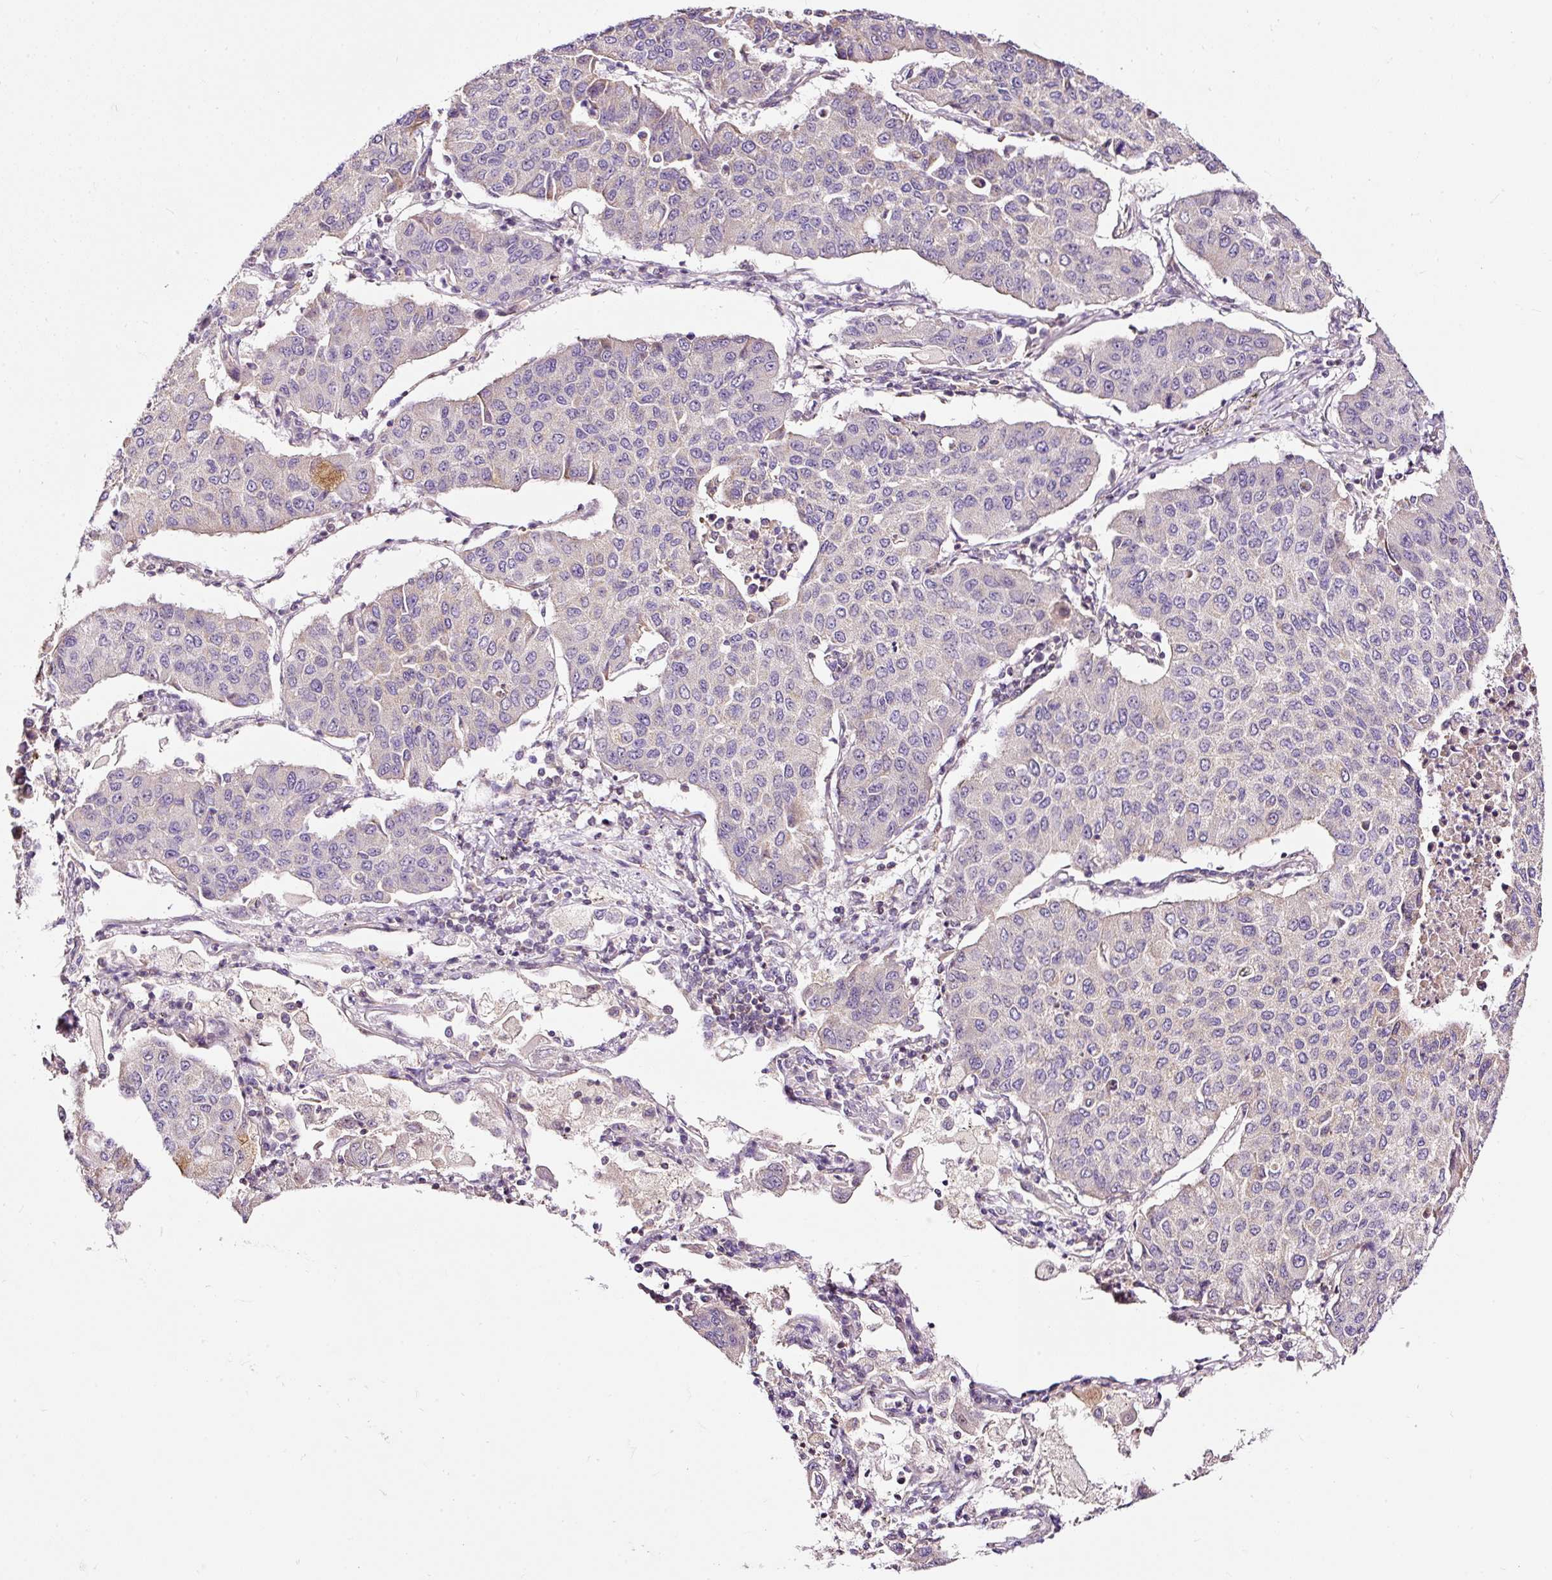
{"staining": {"intensity": "moderate", "quantity": "<25%", "location": "cytoplasmic/membranous"}, "tissue": "lung cancer", "cell_type": "Tumor cells", "image_type": "cancer", "snomed": [{"axis": "morphology", "description": "Squamous cell carcinoma, NOS"}, {"axis": "topography", "description": "Lung"}], "caption": "A histopathology image of human lung cancer stained for a protein reveals moderate cytoplasmic/membranous brown staining in tumor cells.", "gene": "BOLA3", "patient": {"sex": "male", "age": 74}}